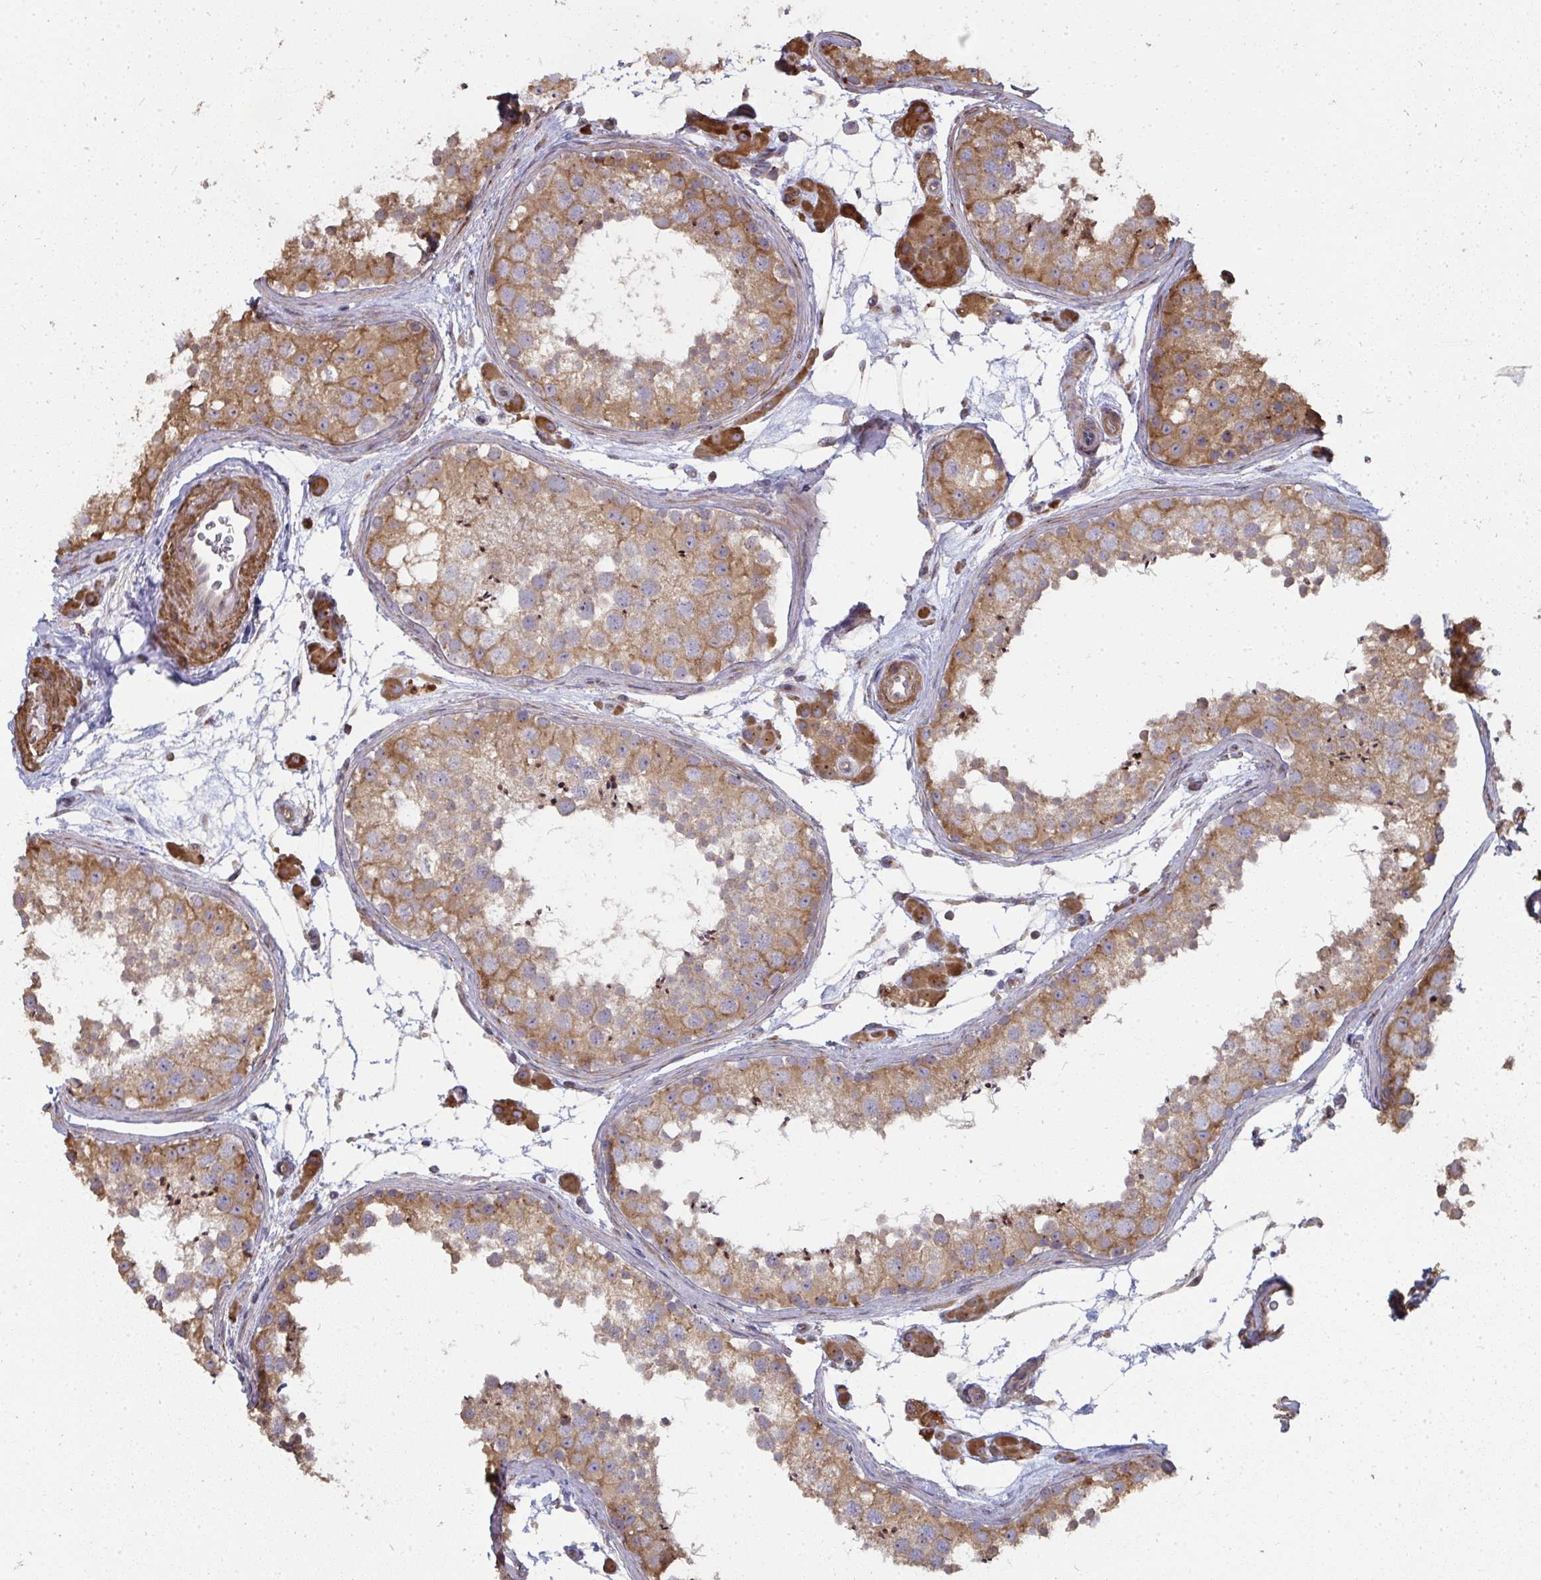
{"staining": {"intensity": "moderate", "quantity": ">75%", "location": "cytoplasmic/membranous"}, "tissue": "testis", "cell_type": "Cells in seminiferous ducts", "image_type": "normal", "snomed": [{"axis": "morphology", "description": "Normal tissue, NOS"}, {"axis": "topography", "description": "Testis"}], "caption": "Immunohistochemistry (IHC) staining of normal testis, which reveals medium levels of moderate cytoplasmic/membranous staining in approximately >75% of cells in seminiferous ducts indicating moderate cytoplasmic/membranous protein positivity. The staining was performed using DAB (3,3'-diaminobenzidine) (brown) for protein detection and nuclei were counterstained in hematoxylin (blue).", "gene": "ZFYVE28", "patient": {"sex": "male", "age": 41}}